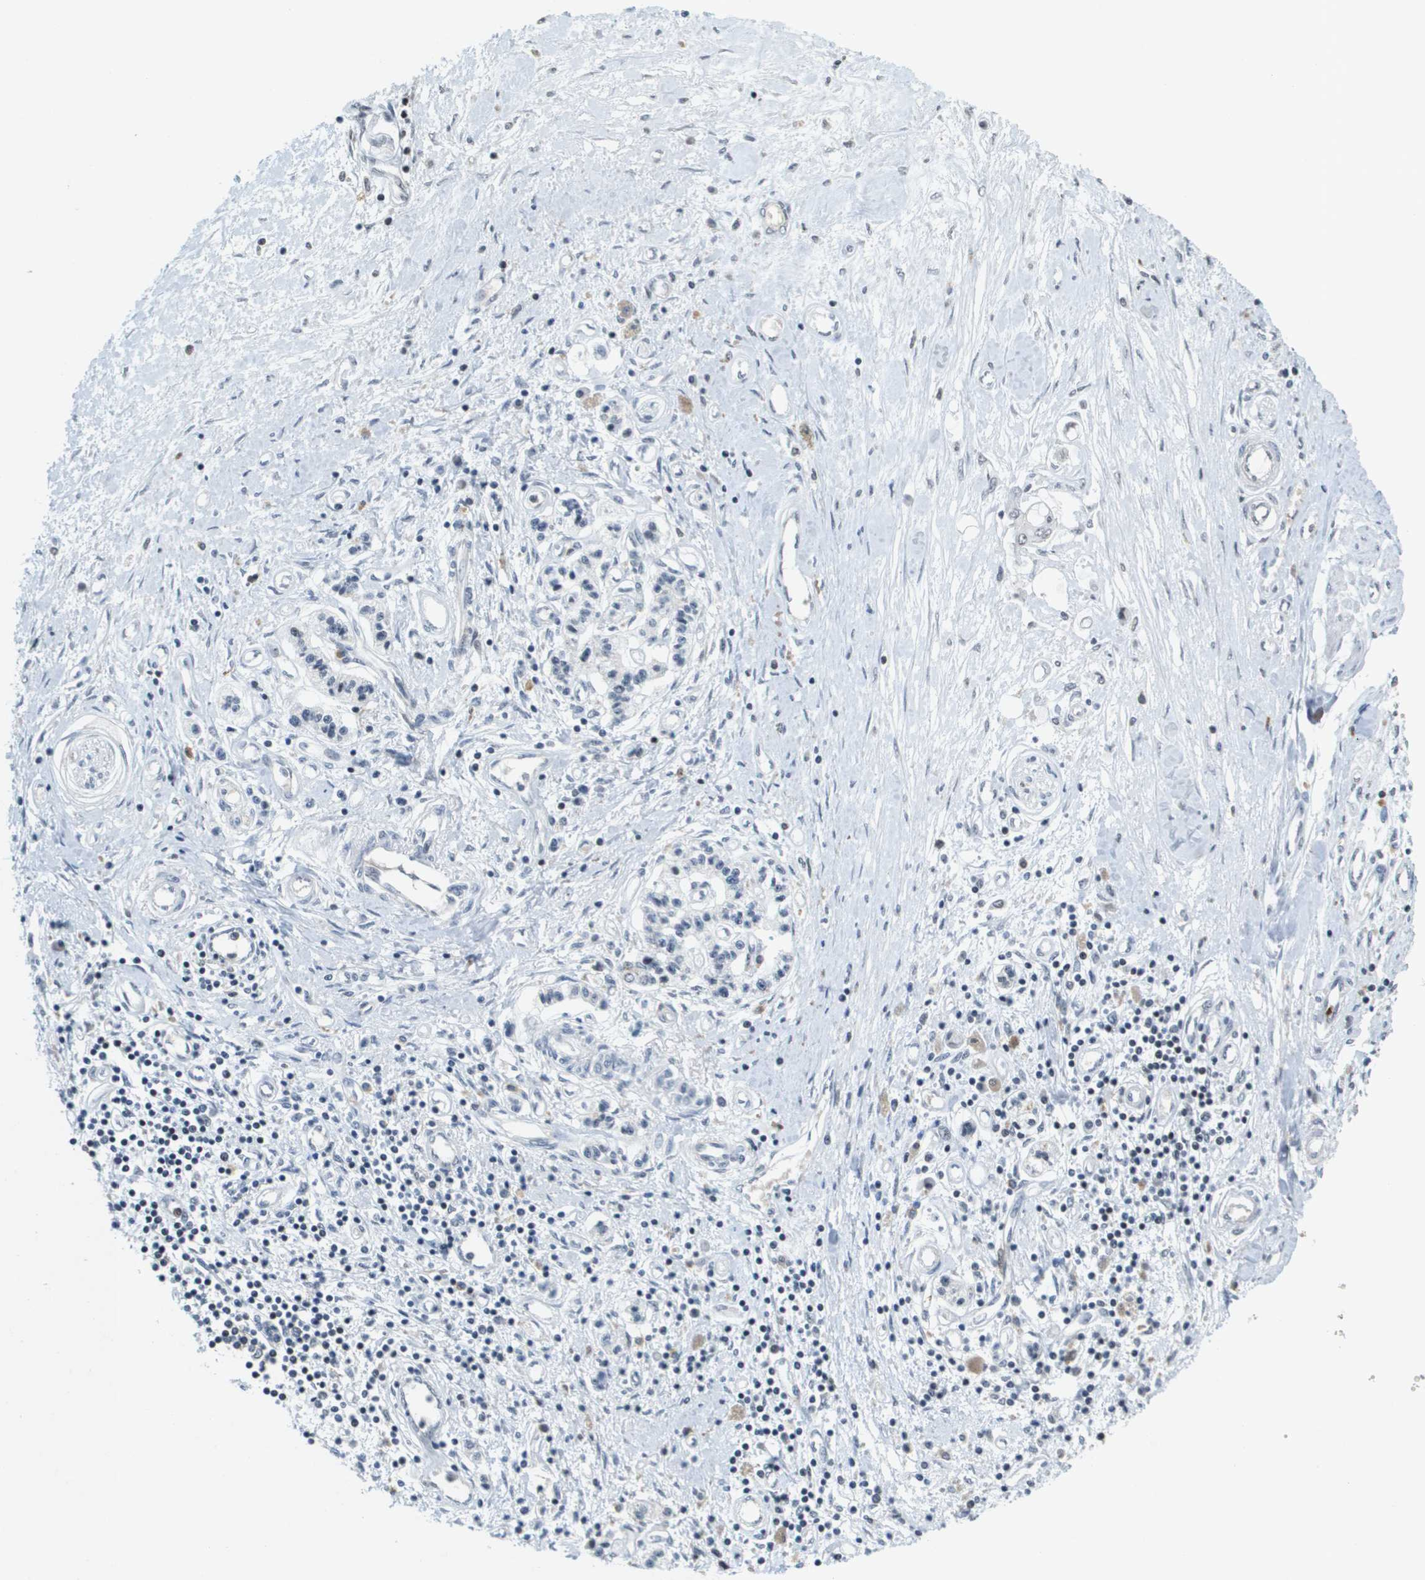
{"staining": {"intensity": "negative", "quantity": "none", "location": "none"}, "tissue": "pancreatic cancer", "cell_type": "Tumor cells", "image_type": "cancer", "snomed": [{"axis": "morphology", "description": "Adenocarcinoma, NOS"}, {"axis": "topography", "description": "Pancreas"}], "caption": "Immunohistochemical staining of pancreatic cancer (adenocarcinoma) reveals no significant staining in tumor cells. (Brightfield microscopy of DAB (3,3'-diaminobenzidine) IHC at high magnification).", "gene": "EP400", "patient": {"sex": "female", "age": 77}}